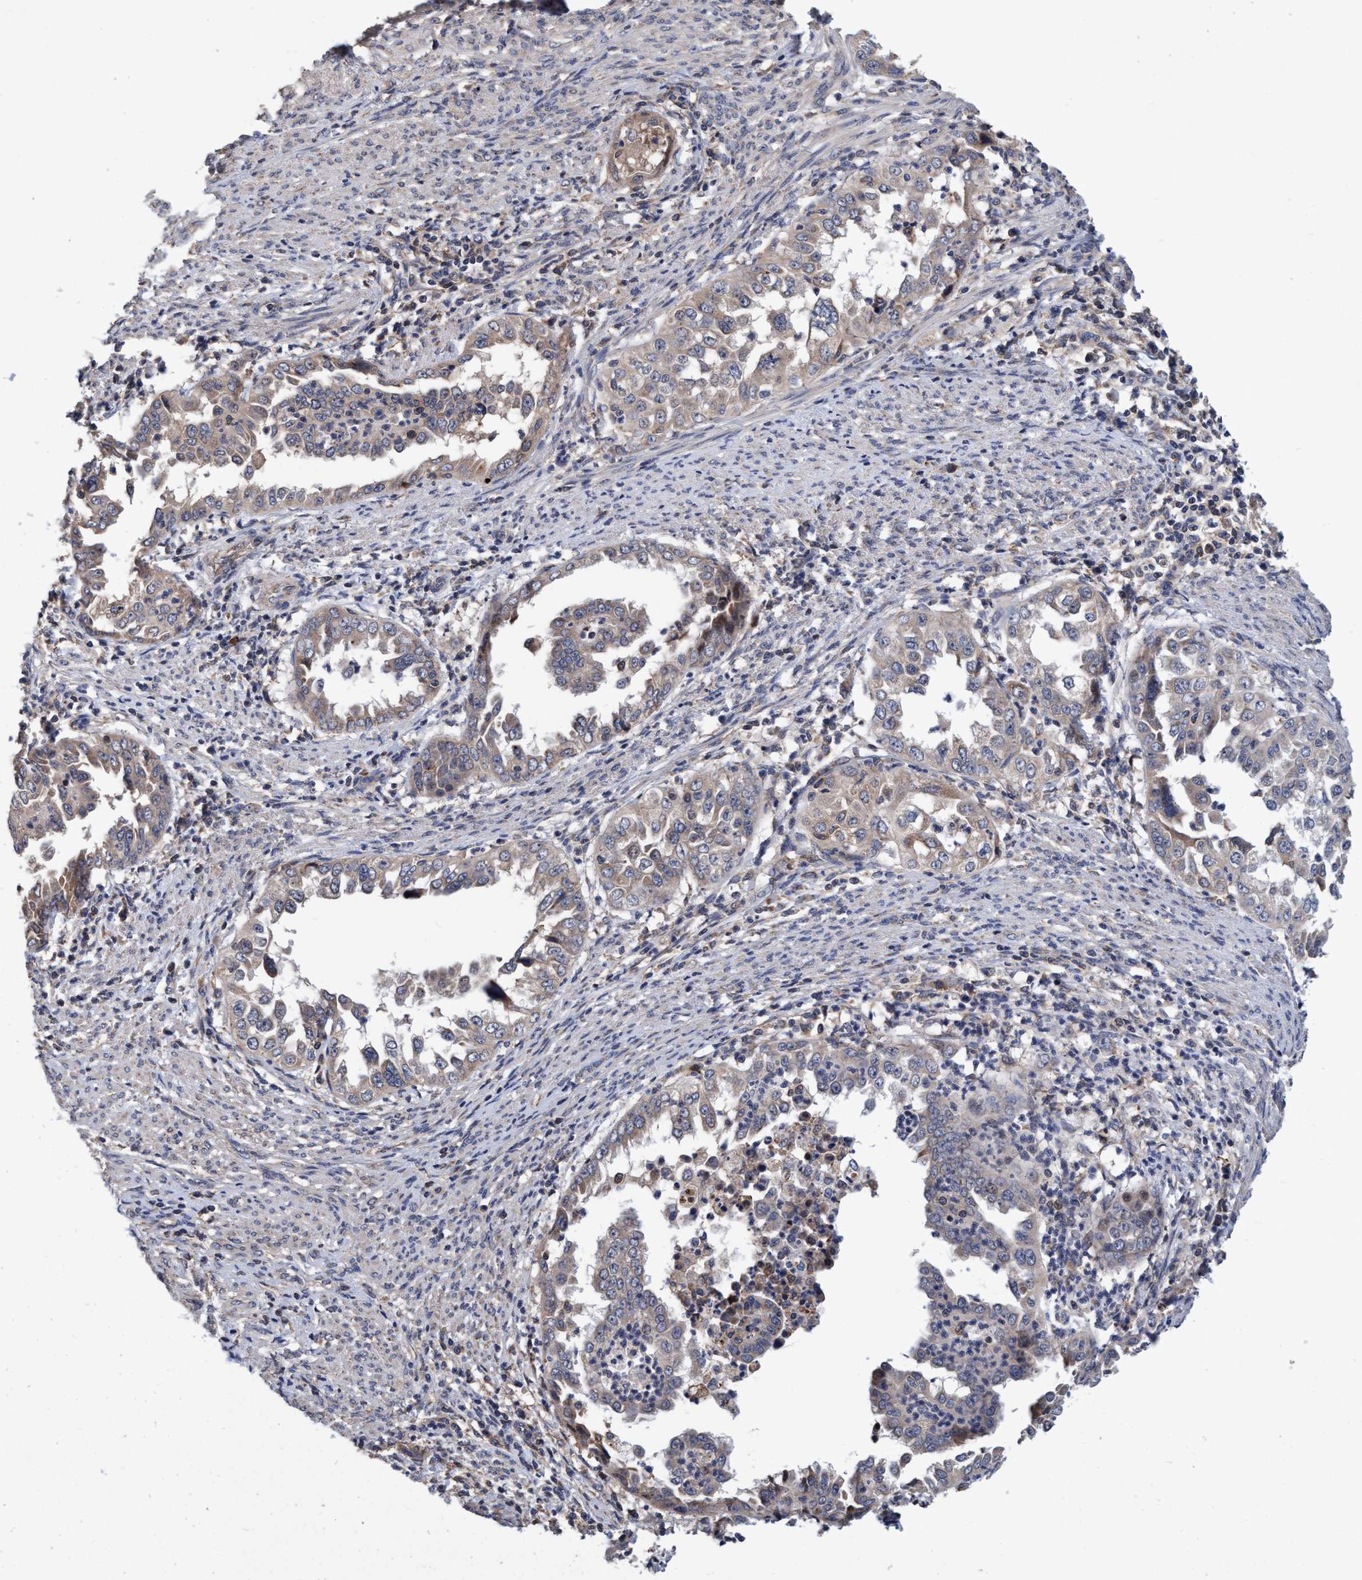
{"staining": {"intensity": "weak", "quantity": "<25%", "location": "cytoplasmic/membranous"}, "tissue": "endometrial cancer", "cell_type": "Tumor cells", "image_type": "cancer", "snomed": [{"axis": "morphology", "description": "Adenocarcinoma, NOS"}, {"axis": "topography", "description": "Endometrium"}], "caption": "Tumor cells are negative for brown protein staining in endometrial cancer. (DAB immunohistochemistry visualized using brightfield microscopy, high magnification).", "gene": "CALCOCO2", "patient": {"sex": "female", "age": 85}}